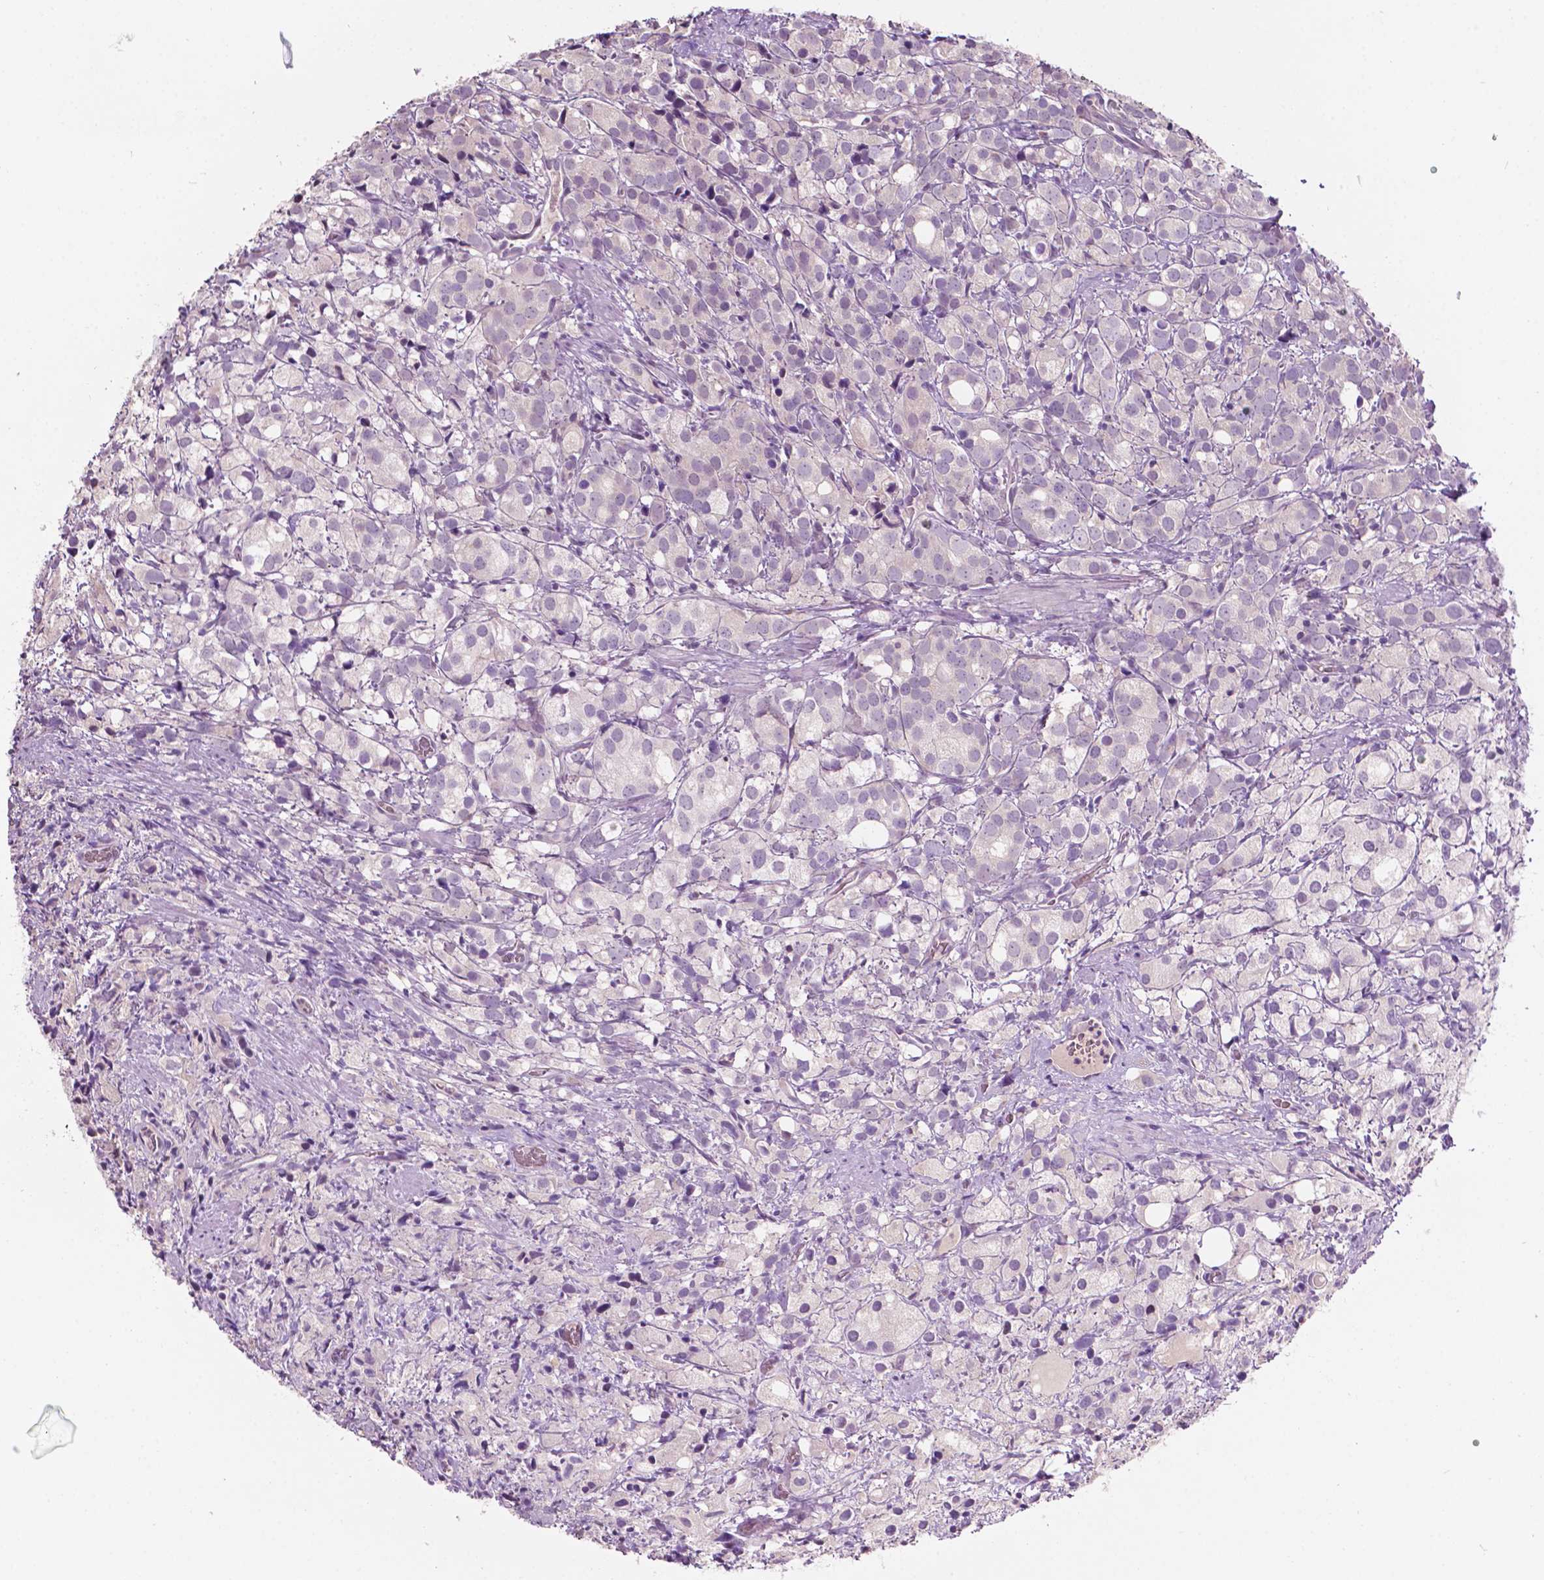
{"staining": {"intensity": "negative", "quantity": "none", "location": "none"}, "tissue": "prostate cancer", "cell_type": "Tumor cells", "image_type": "cancer", "snomed": [{"axis": "morphology", "description": "Adenocarcinoma, High grade"}, {"axis": "topography", "description": "Prostate"}], "caption": "DAB (3,3'-diaminobenzidine) immunohistochemical staining of human prostate cancer (adenocarcinoma (high-grade)) demonstrates no significant positivity in tumor cells.", "gene": "TM6SF2", "patient": {"sex": "male", "age": 86}}